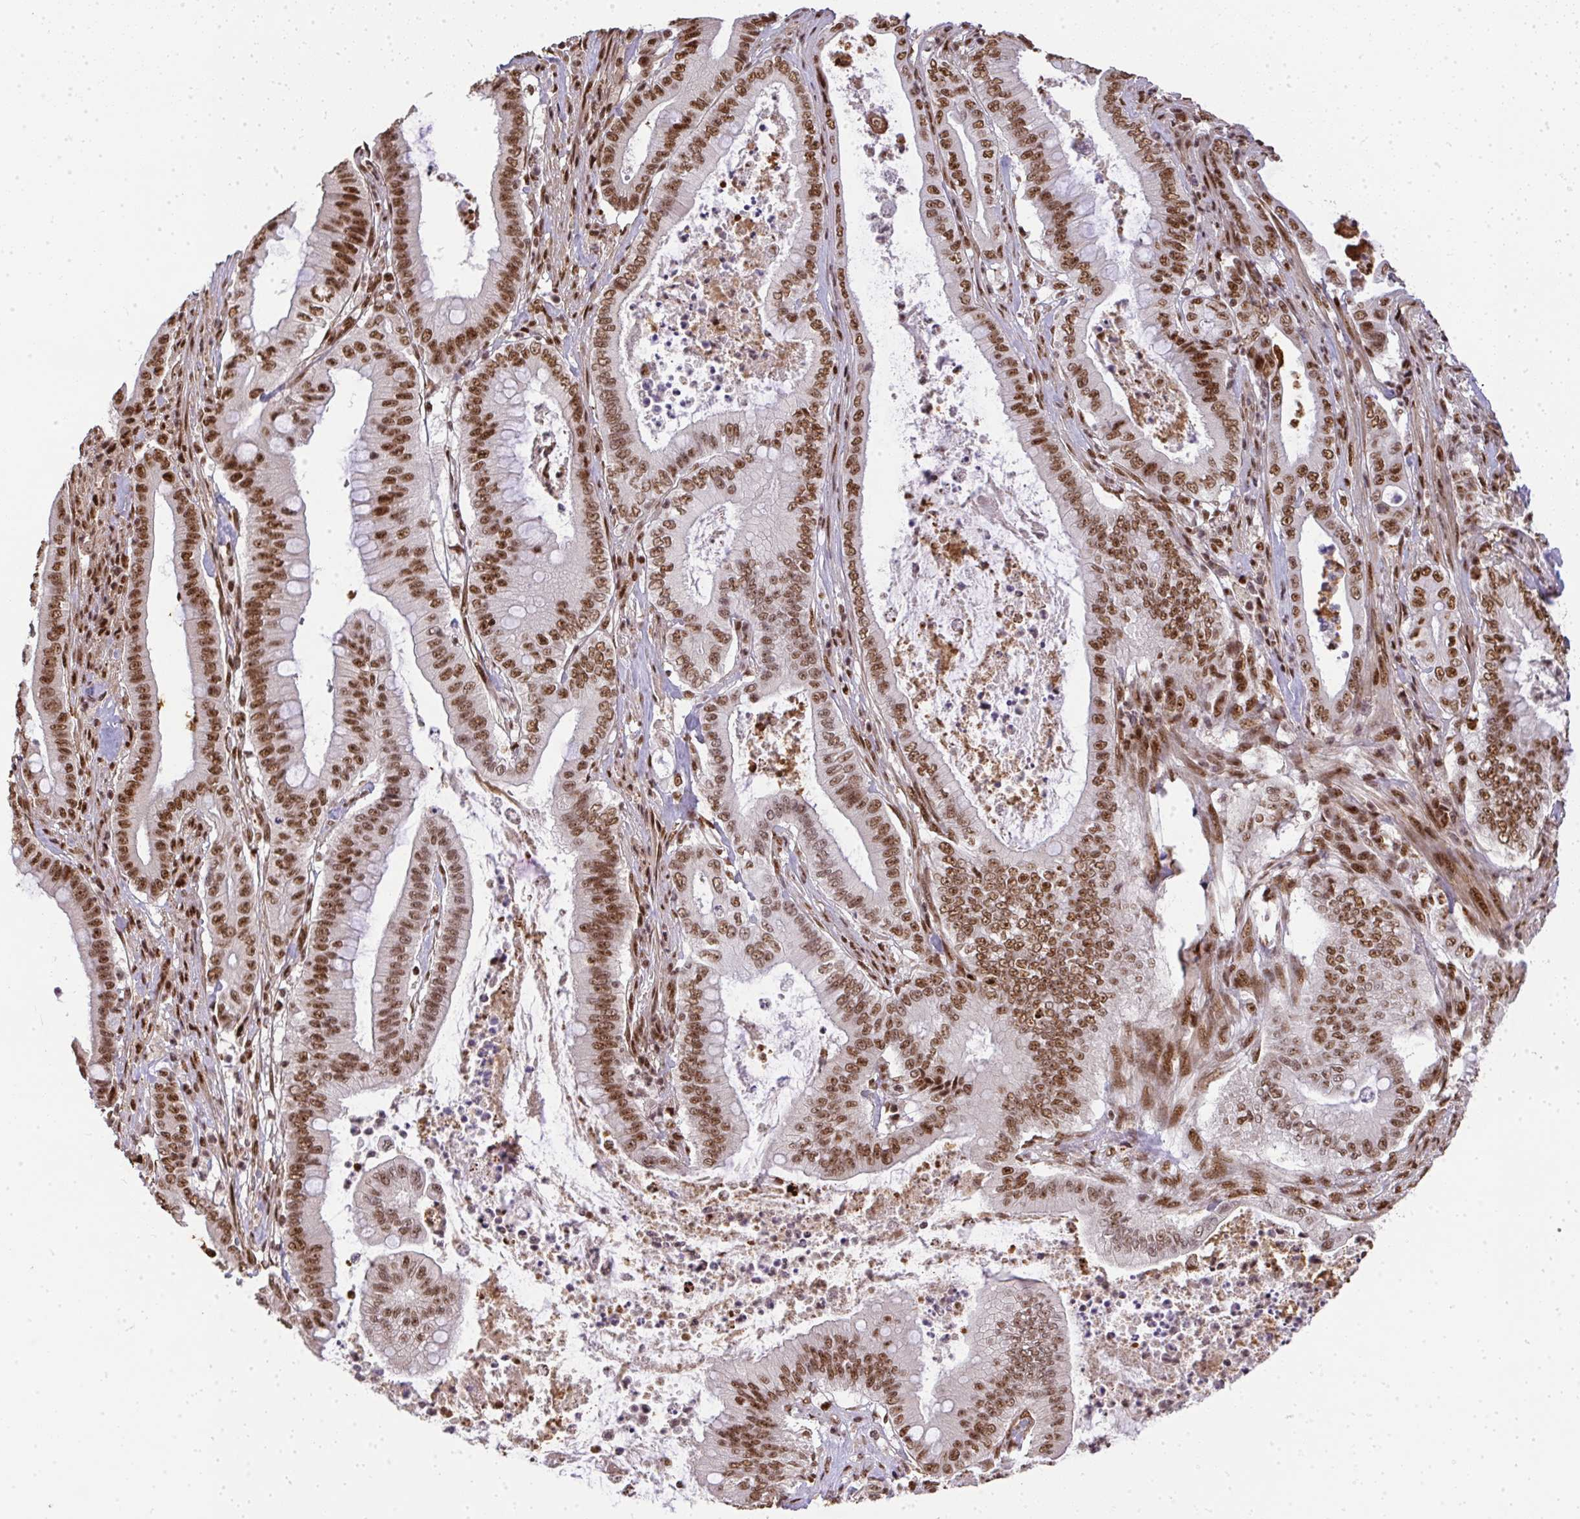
{"staining": {"intensity": "moderate", "quantity": ">75%", "location": "nuclear"}, "tissue": "pancreatic cancer", "cell_type": "Tumor cells", "image_type": "cancer", "snomed": [{"axis": "morphology", "description": "Adenocarcinoma, NOS"}, {"axis": "topography", "description": "Pancreas"}], "caption": "Immunohistochemistry (IHC) image of neoplastic tissue: pancreatic cancer (adenocarcinoma) stained using IHC demonstrates medium levels of moderate protein expression localized specifically in the nuclear of tumor cells, appearing as a nuclear brown color.", "gene": "U2AF1", "patient": {"sex": "male", "age": 71}}